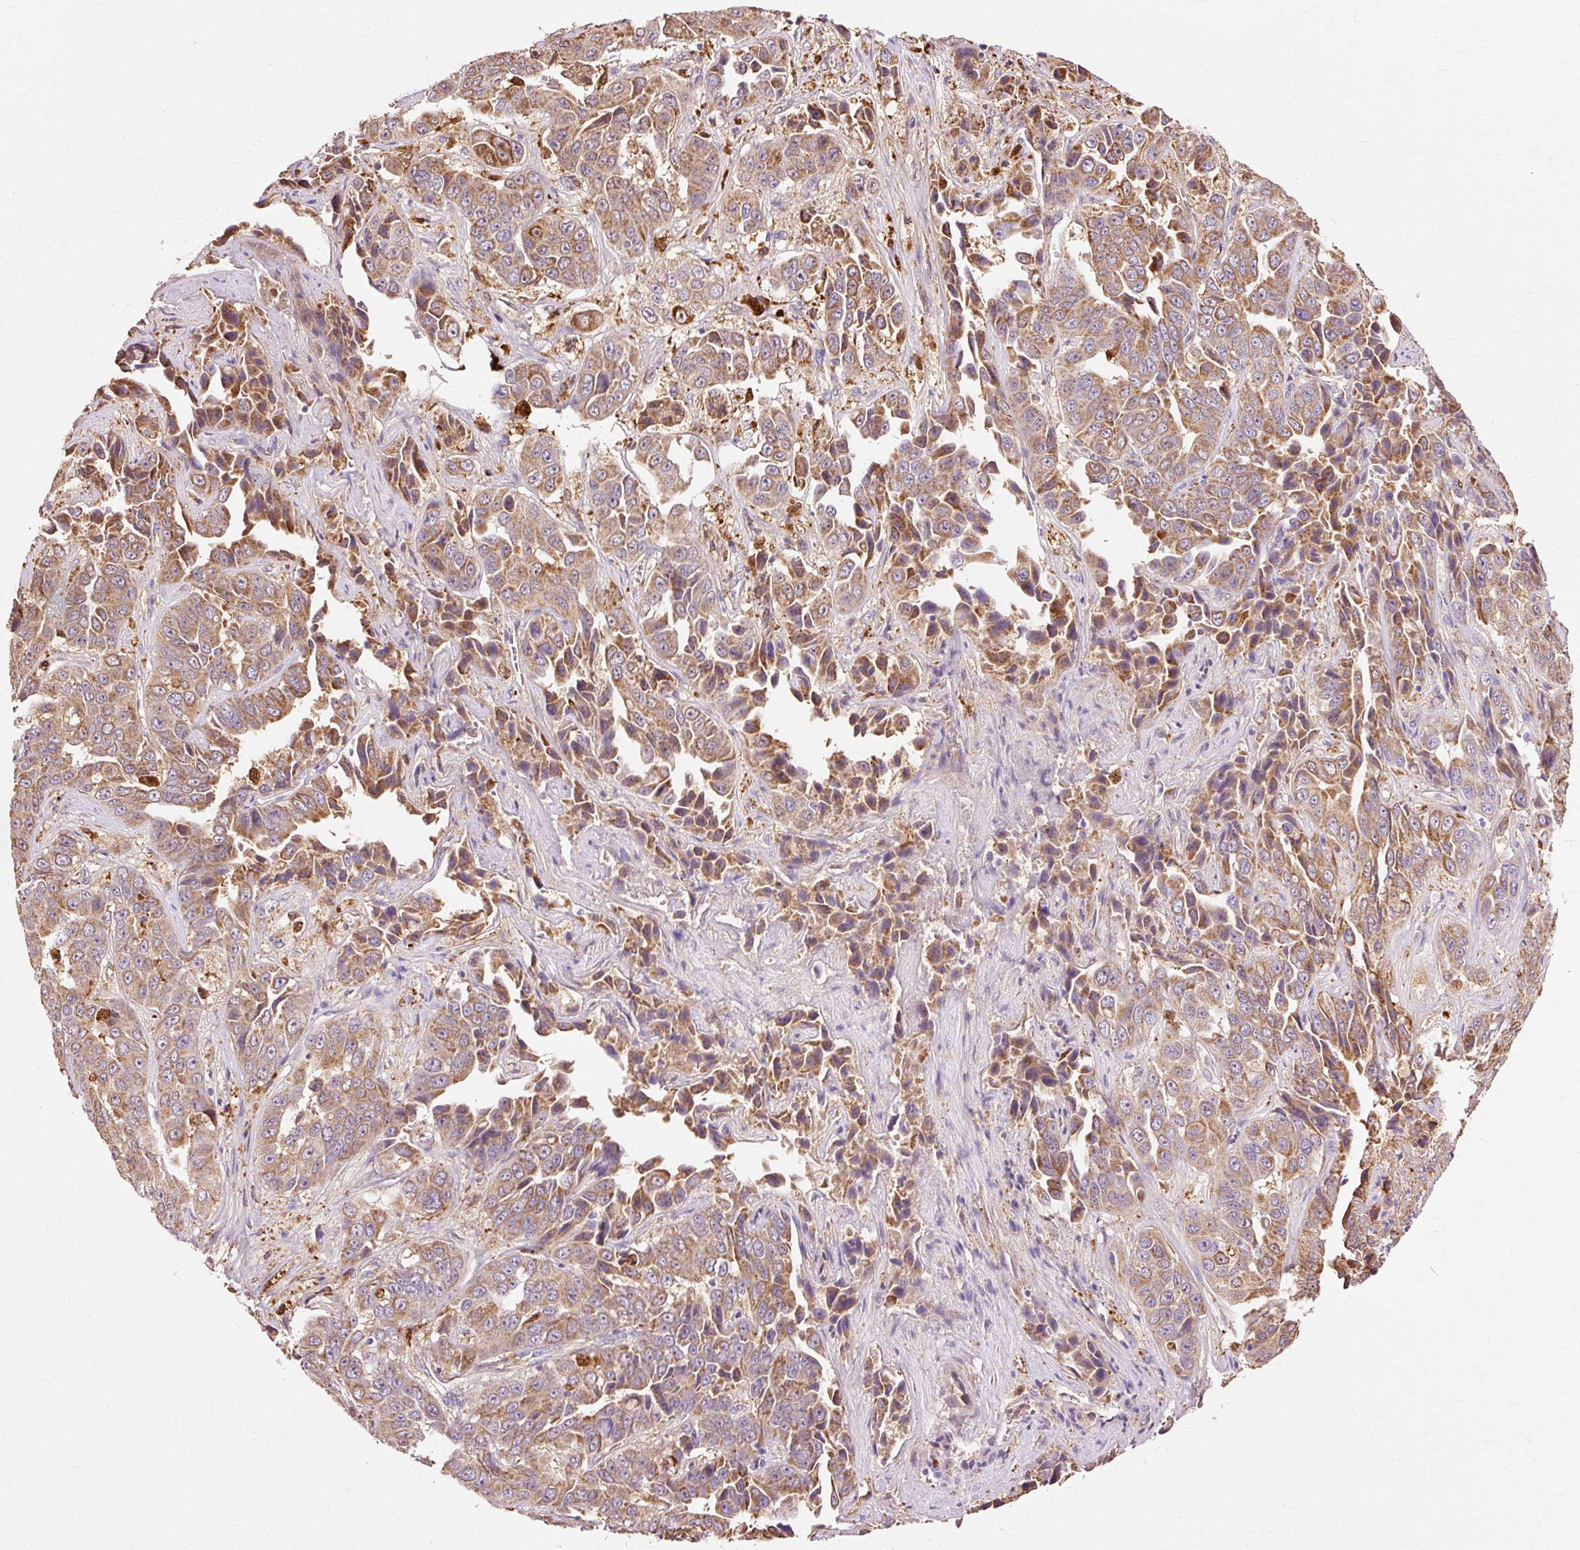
{"staining": {"intensity": "moderate", "quantity": ">75%", "location": "cytoplasmic/membranous"}, "tissue": "liver cancer", "cell_type": "Tumor cells", "image_type": "cancer", "snomed": [{"axis": "morphology", "description": "Cholangiocarcinoma"}, {"axis": "topography", "description": "Liver"}], "caption": "Immunohistochemistry (DAB (3,3'-diaminobenzidine)) staining of human liver cancer demonstrates moderate cytoplasmic/membranous protein positivity in about >75% of tumor cells.", "gene": "GPX1", "patient": {"sex": "female", "age": 52}}